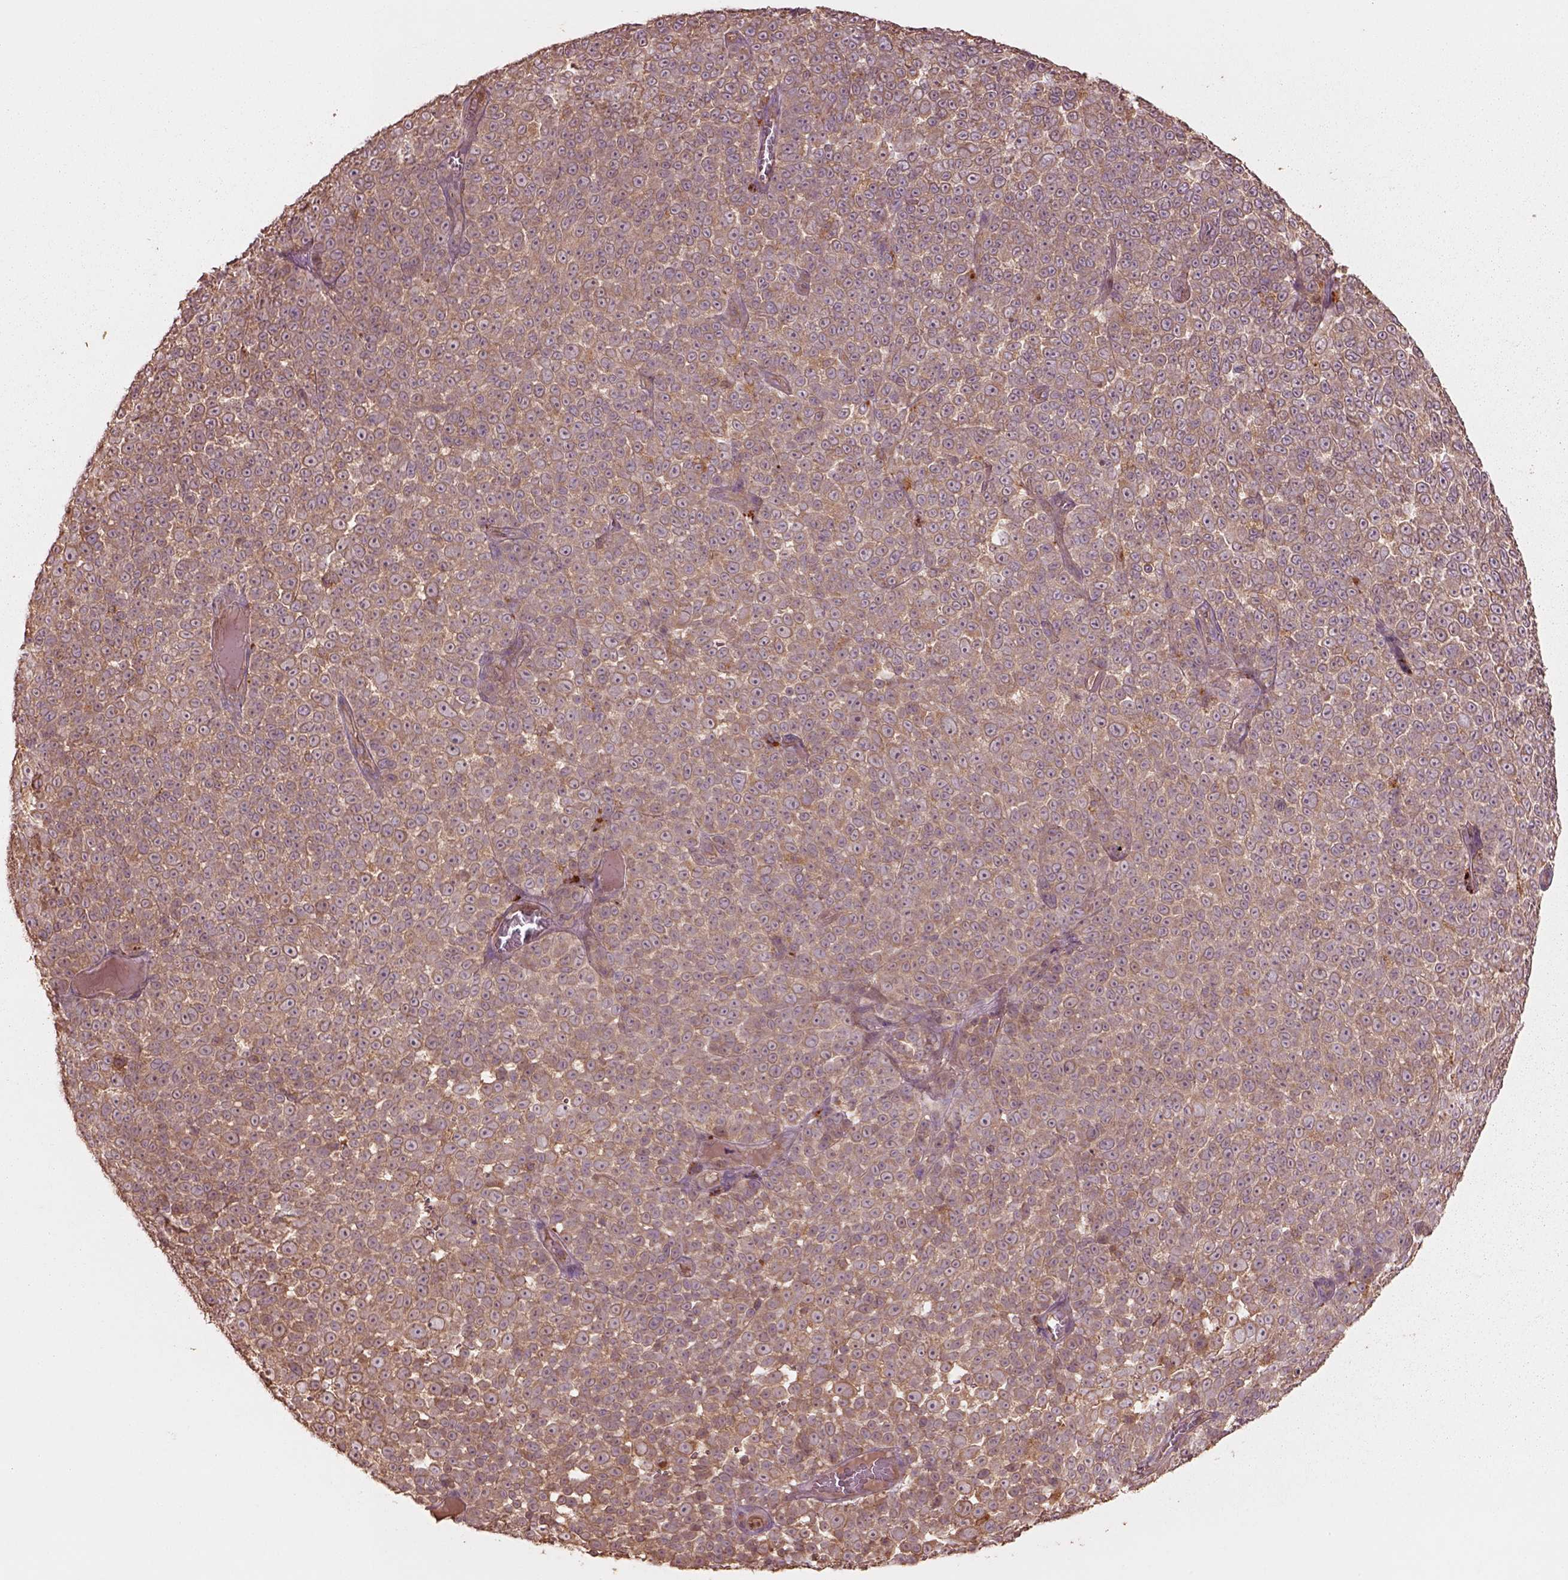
{"staining": {"intensity": "moderate", "quantity": "25%-75%", "location": "cytoplasmic/membranous"}, "tissue": "melanoma", "cell_type": "Tumor cells", "image_type": "cancer", "snomed": [{"axis": "morphology", "description": "Malignant melanoma, NOS"}, {"axis": "topography", "description": "Skin"}], "caption": "A high-resolution micrograph shows immunohistochemistry staining of malignant melanoma, which reveals moderate cytoplasmic/membranous staining in about 25%-75% of tumor cells.", "gene": "TRADD", "patient": {"sex": "female", "age": 95}}